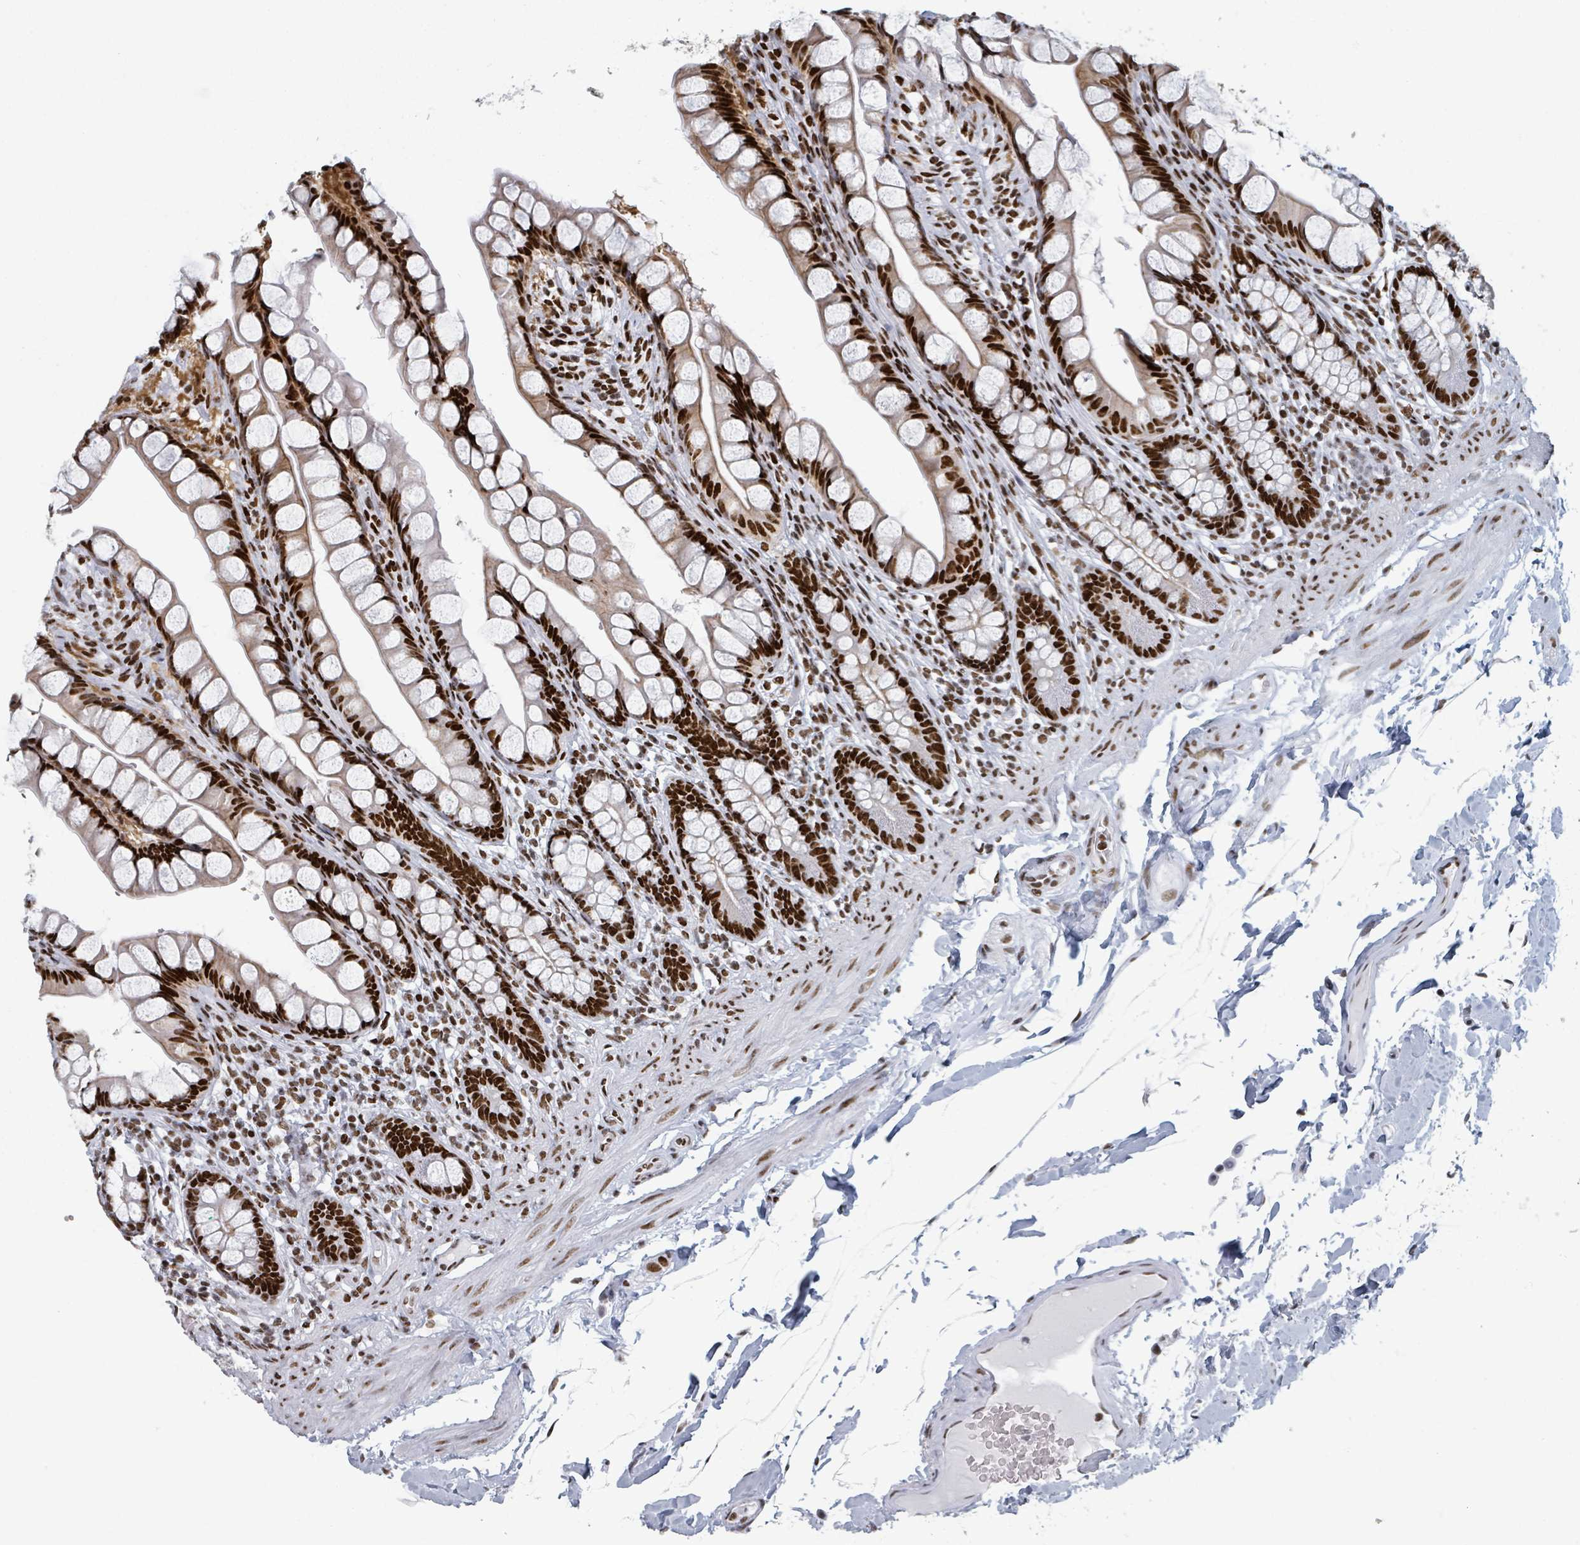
{"staining": {"intensity": "strong", "quantity": ">75%", "location": "nuclear"}, "tissue": "small intestine", "cell_type": "Glandular cells", "image_type": "normal", "snomed": [{"axis": "morphology", "description": "Normal tissue, NOS"}, {"axis": "topography", "description": "Small intestine"}], "caption": "Immunohistochemical staining of normal small intestine shows high levels of strong nuclear staining in approximately >75% of glandular cells. (DAB = brown stain, brightfield microscopy at high magnification).", "gene": "DHX16", "patient": {"sex": "male", "age": 70}}